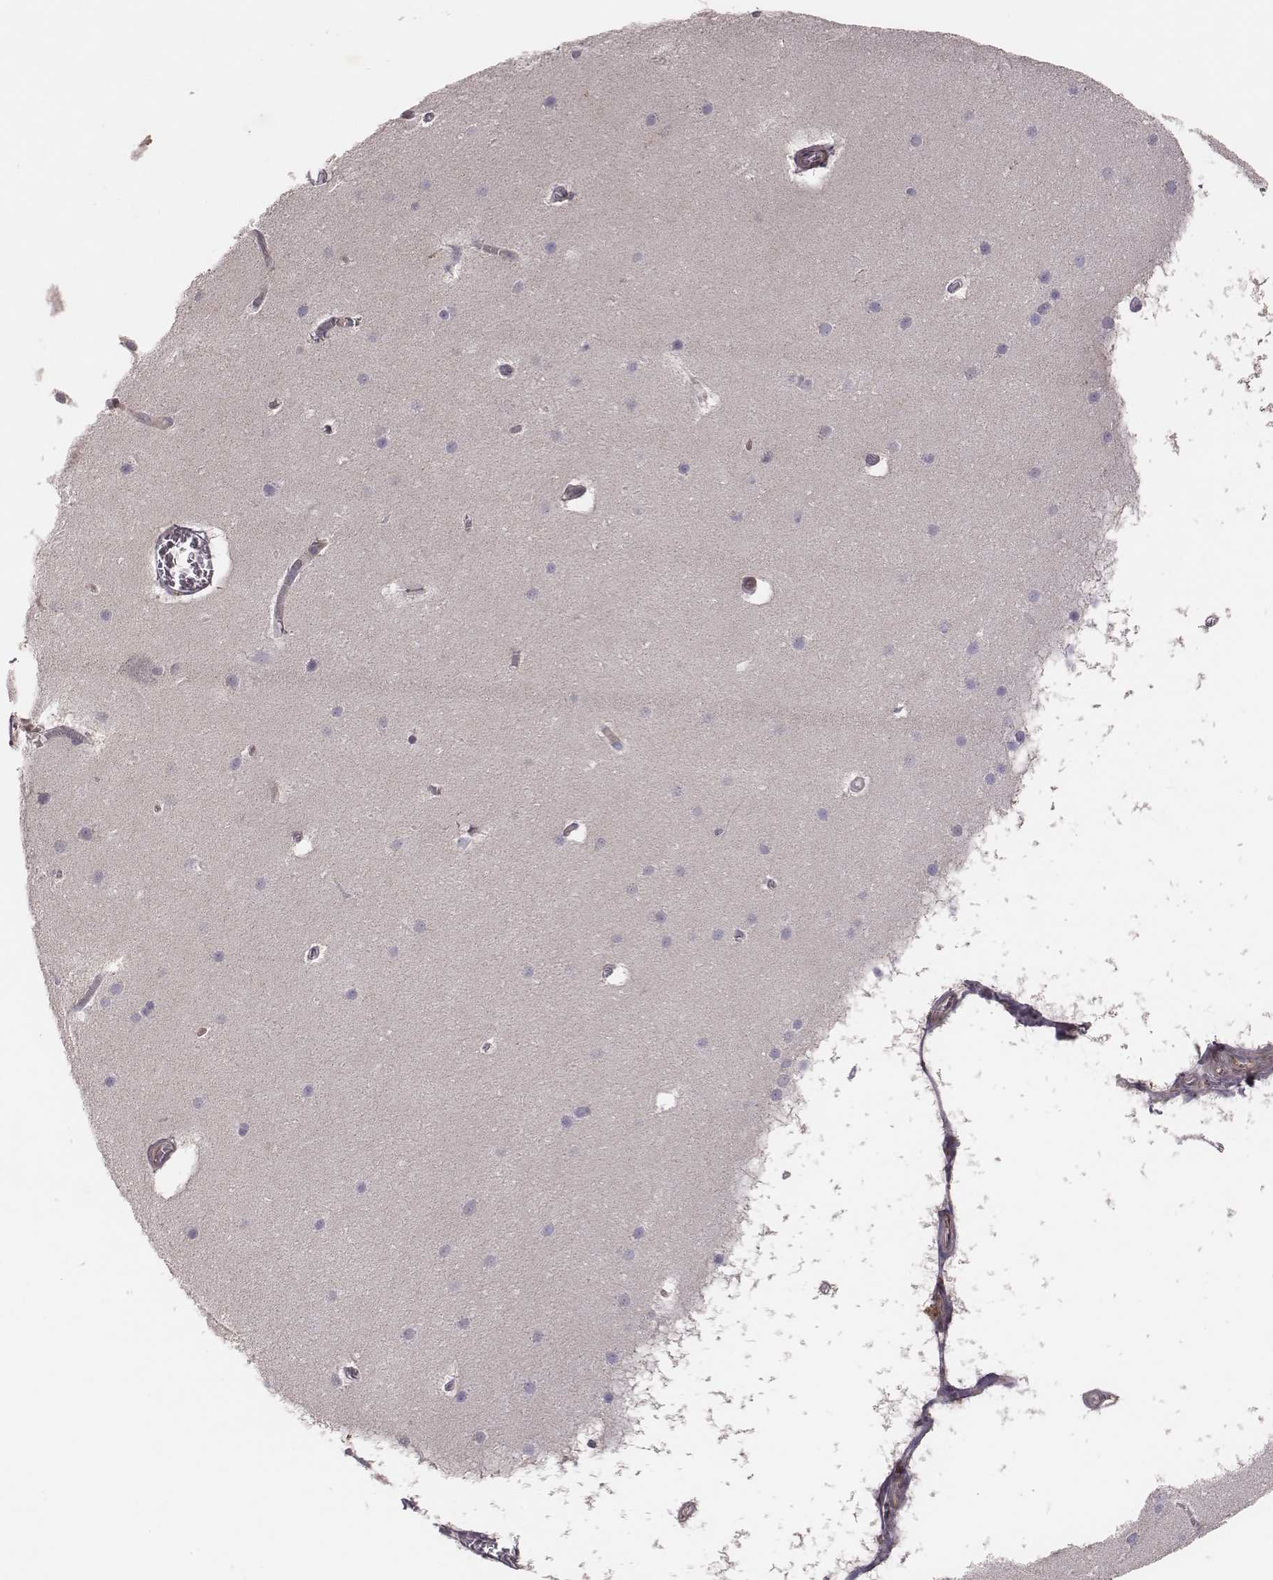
{"staining": {"intensity": "negative", "quantity": "none", "location": "none"}, "tissue": "cerebellum", "cell_type": "Cells in granular layer", "image_type": "normal", "snomed": [{"axis": "morphology", "description": "Normal tissue, NOS"}, {"axis": "topography", "description": "Cerebellum"}], "caption": "Micrograph shows no significant protein staining in cells in granular layer of unremarkable cerebellum. Brightfield microscopy of immunohistochemistry (IHC) stained with DAB (brown) and hematoxylin (blue), captured at high magnification.", "gene": "CAD", "patient": {"sex": "male", "age": 70}}